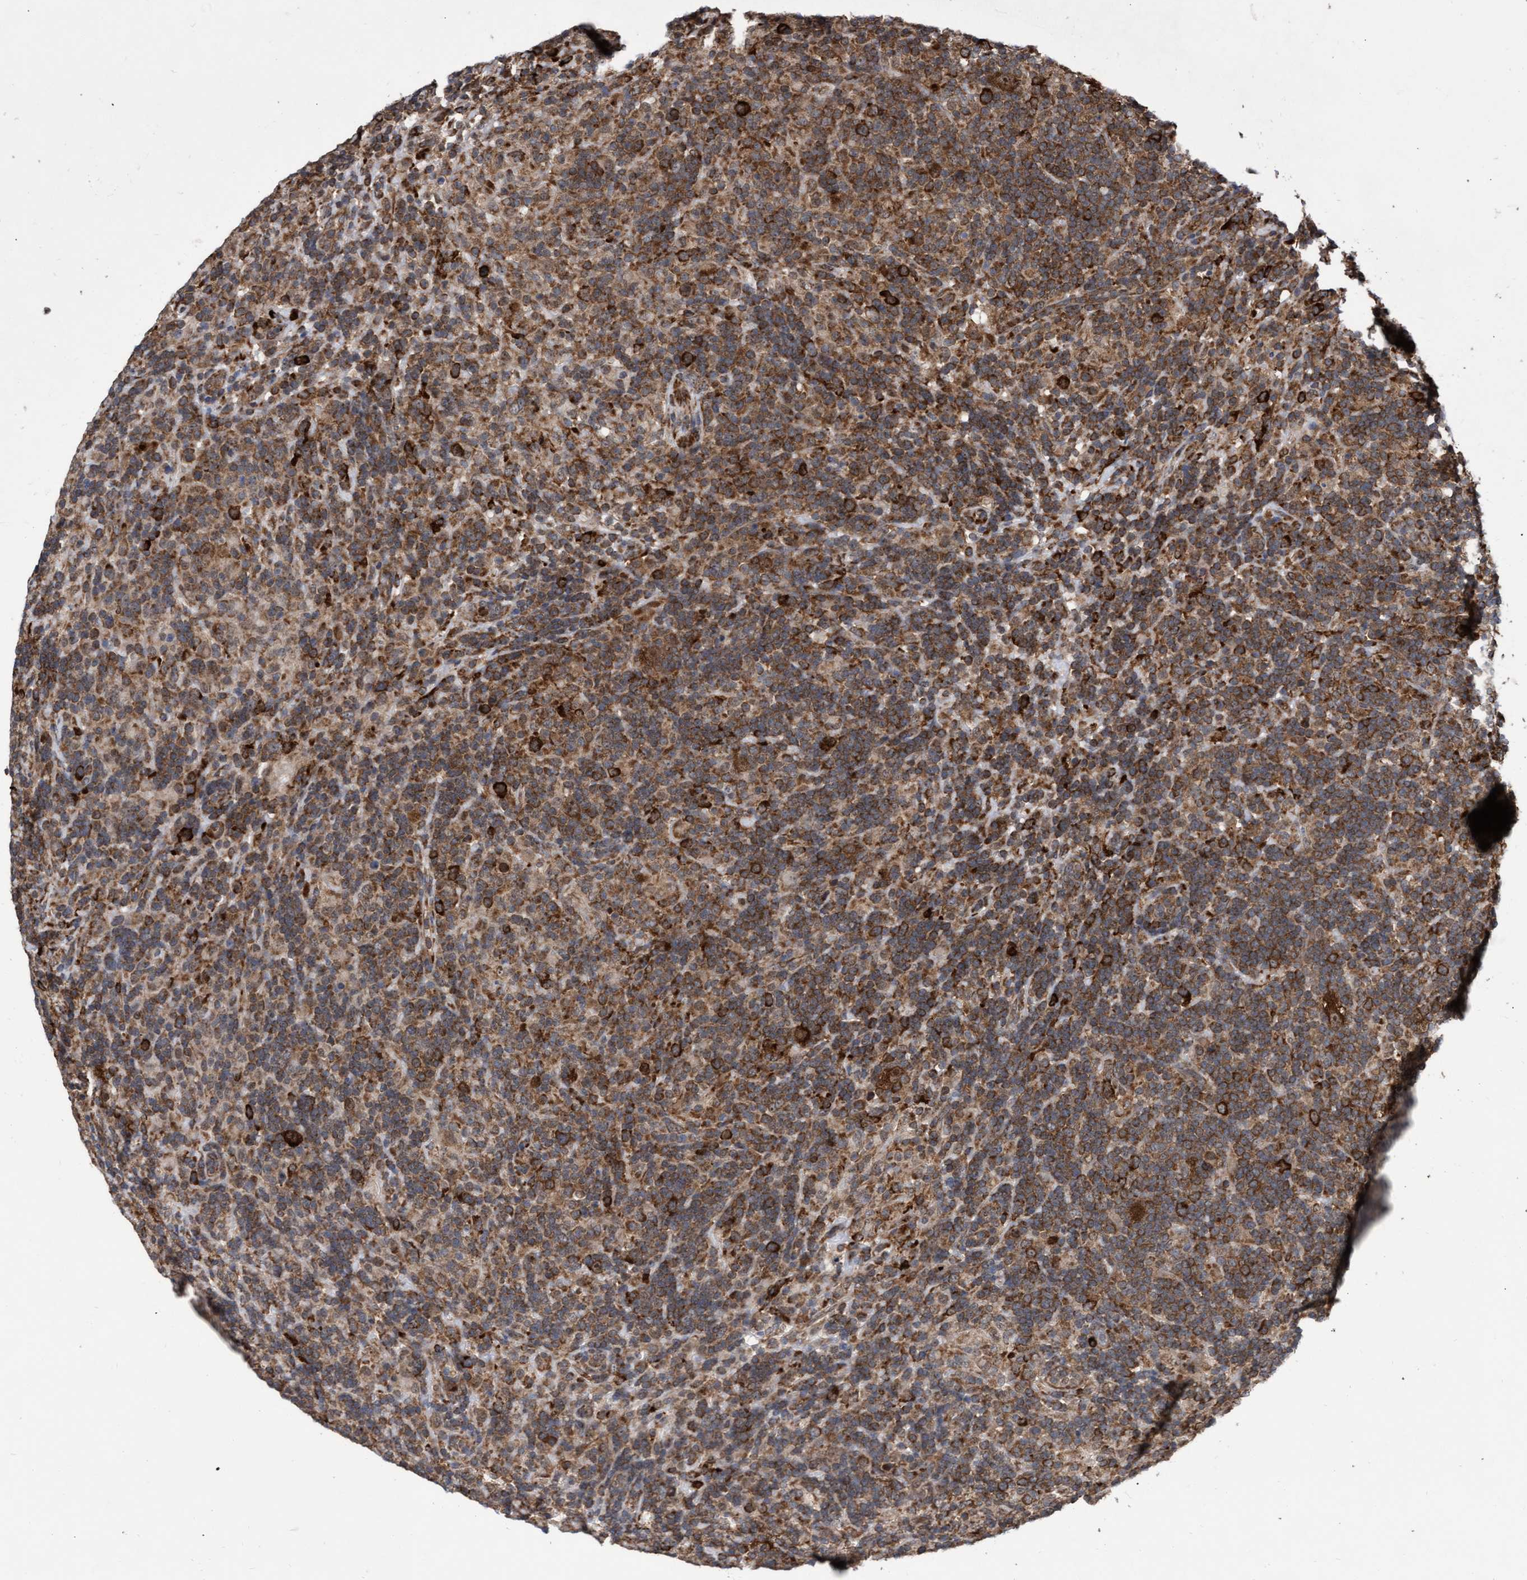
{"staining": {"intensity": "strong", "quantity": ">75%", "location": "cytoplasmic/membranous"}, "tissue": "lymphoma", "cell_type": "Tumor cells", "image_type": "cancer", "snomed": [{"axis": "morphology", "description": "Hodgkin's disease, NOS"}, {"axis": "topography", "description": "Lymph node"}], "caption": "Lymphoma tissue displays strong cytoplasmic/membranous staining in about >75% of tumor cells, visualized by immunohistochemistry. The staining was performed using DAB to visualize the protein expression in brown, while the nuclei were stained in blue with hematoxylin (Magnification: 20x).", "gene": "ABCF2", "patient": {"sex": "male", "age": 70}}